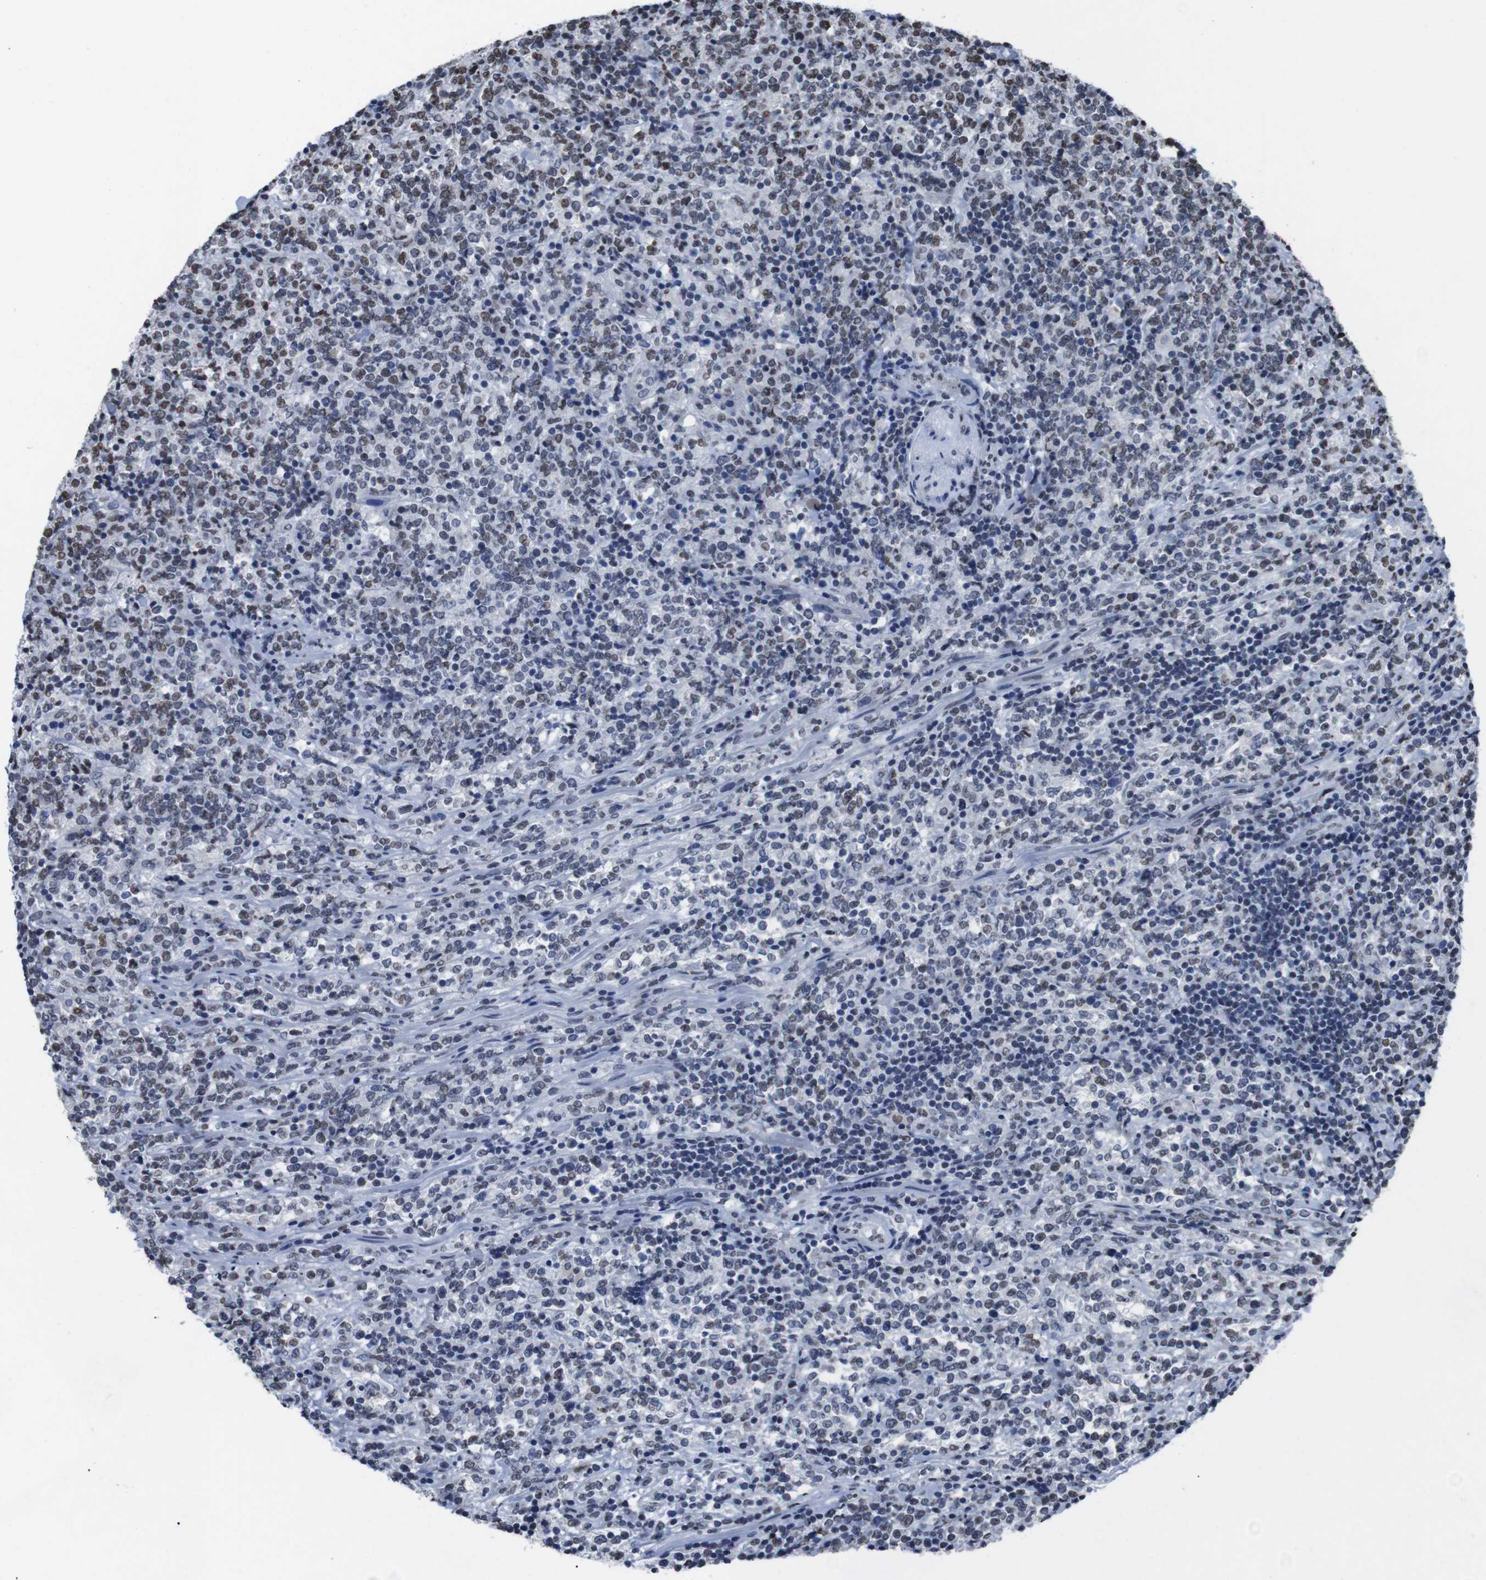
{"staining": {"intensity": "moderate", "quantity": "<25%", "location": "nuclear"}, "tissue": "lymphoma", "cell_type": "Tumor cells", "image_type": "cancer", "snomed": [{"axis": "morphology", "description": "Malignant lymphoma, non-Hodgkin's type, High grade"}, {"axis": "topography", "description": "Soft tissue"}], "caption": "Immunohistochemical staining of malignant lymphoma, non-Hodgkin's type (high-grade) shows low levels of moderate nuclear expression in approximately <25% of tumor cells.", "gene": "PIP4P2", "patient": {"sex": "male", "age": 18}}